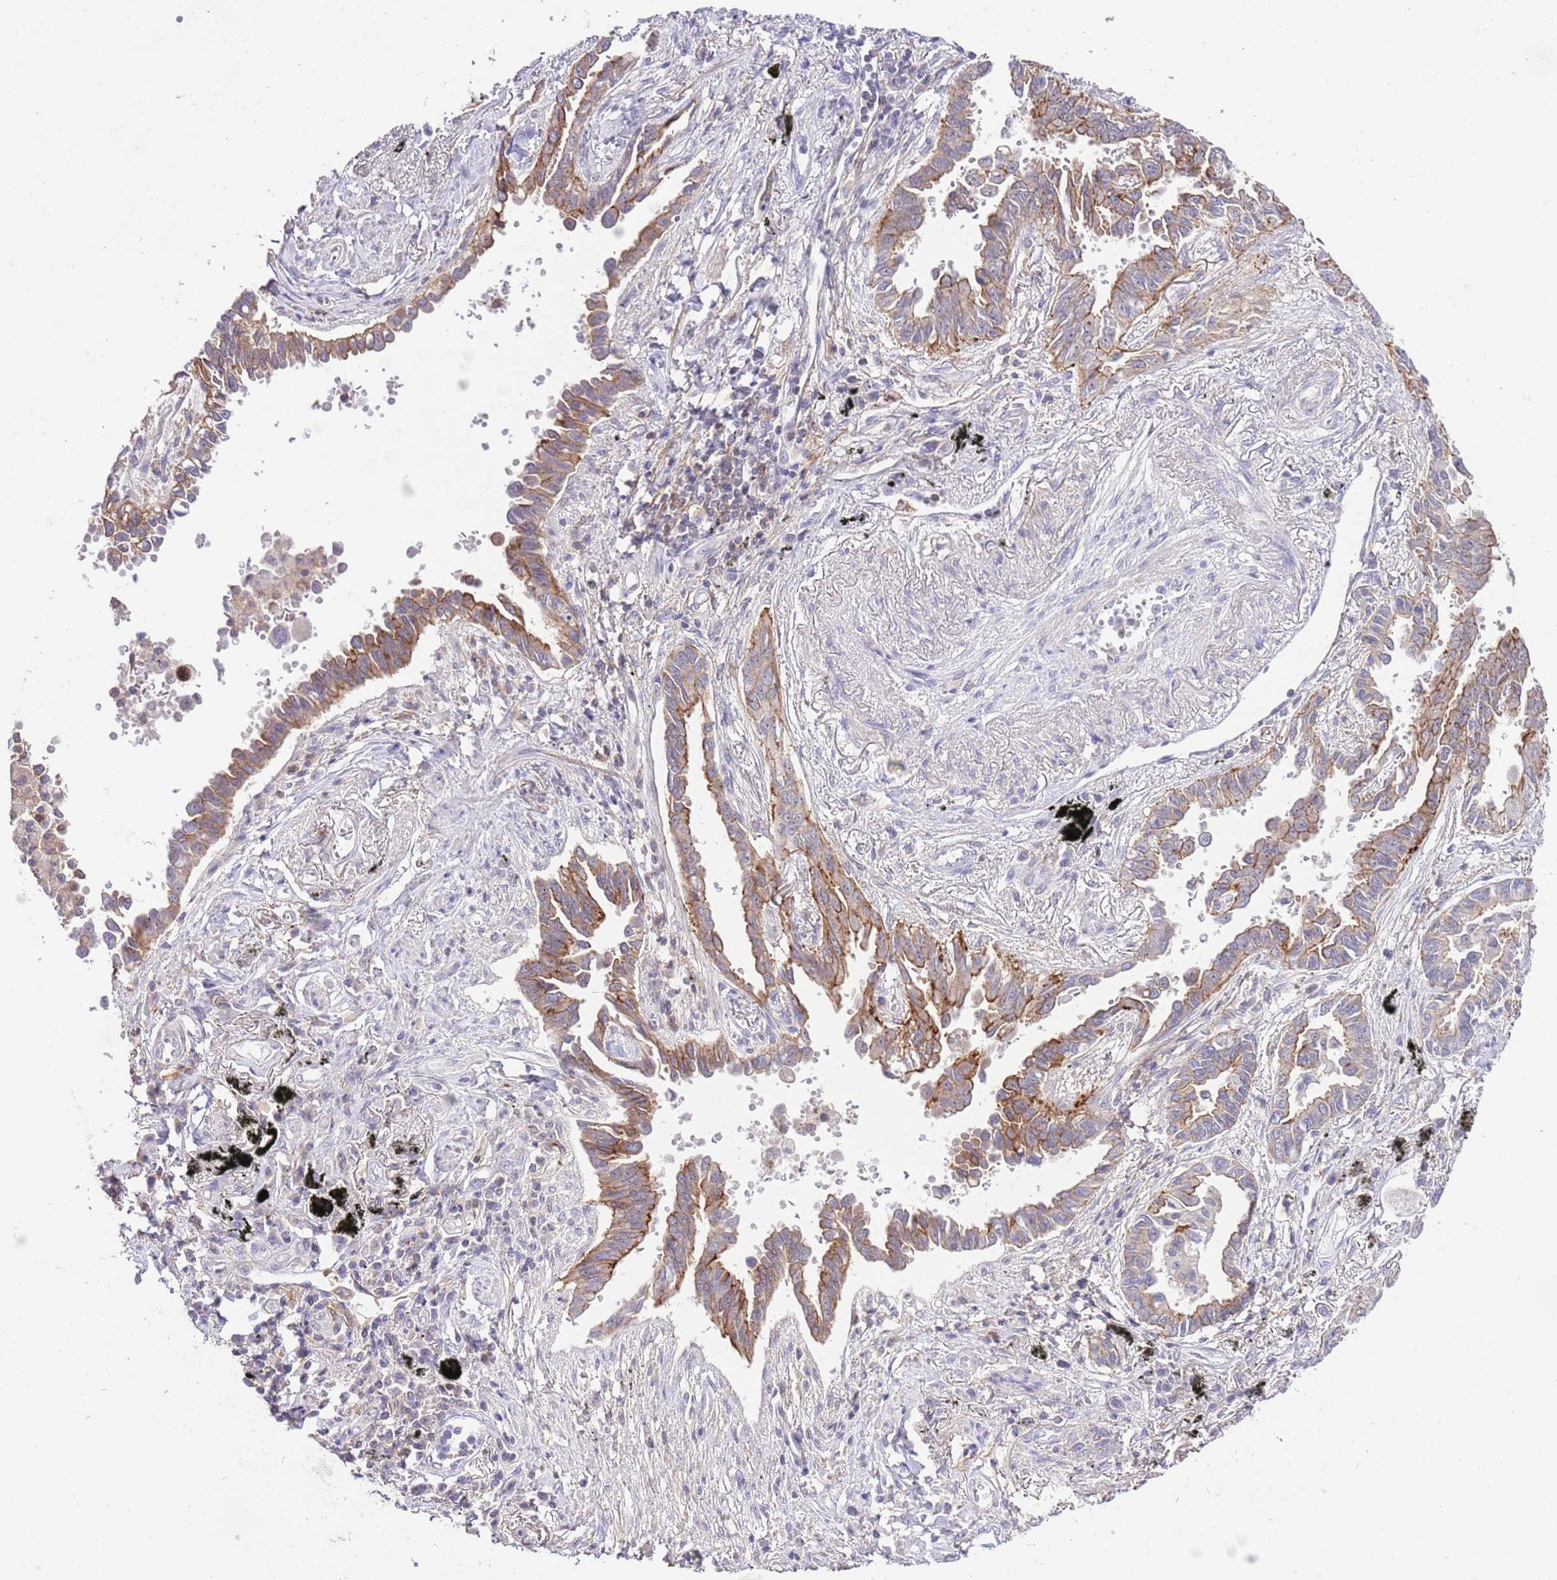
{"staining": {"intensity": "moderate", "quantity": "25%-75%", "location": "cytoplasmic/membranous"}, "tissue": "lung cancer", "cell_type": "Tumor cells", "image_type": "cancer", "snomed": [{"axis": "morphology", "description": "Adenocarcinoma, NOS"}, {"axis": "topography", "description": "Lung"}], "caption": "An immunohistochemistry micrograph of tumor tissue is shown. Protein staining in brown highlights moderate cytoplasmic/membranous positivity in lung cancer (adenocarcinoma) within tumor cells.", "gene": "EFHD1", "patient": {"sex": "male", "age": 67}}